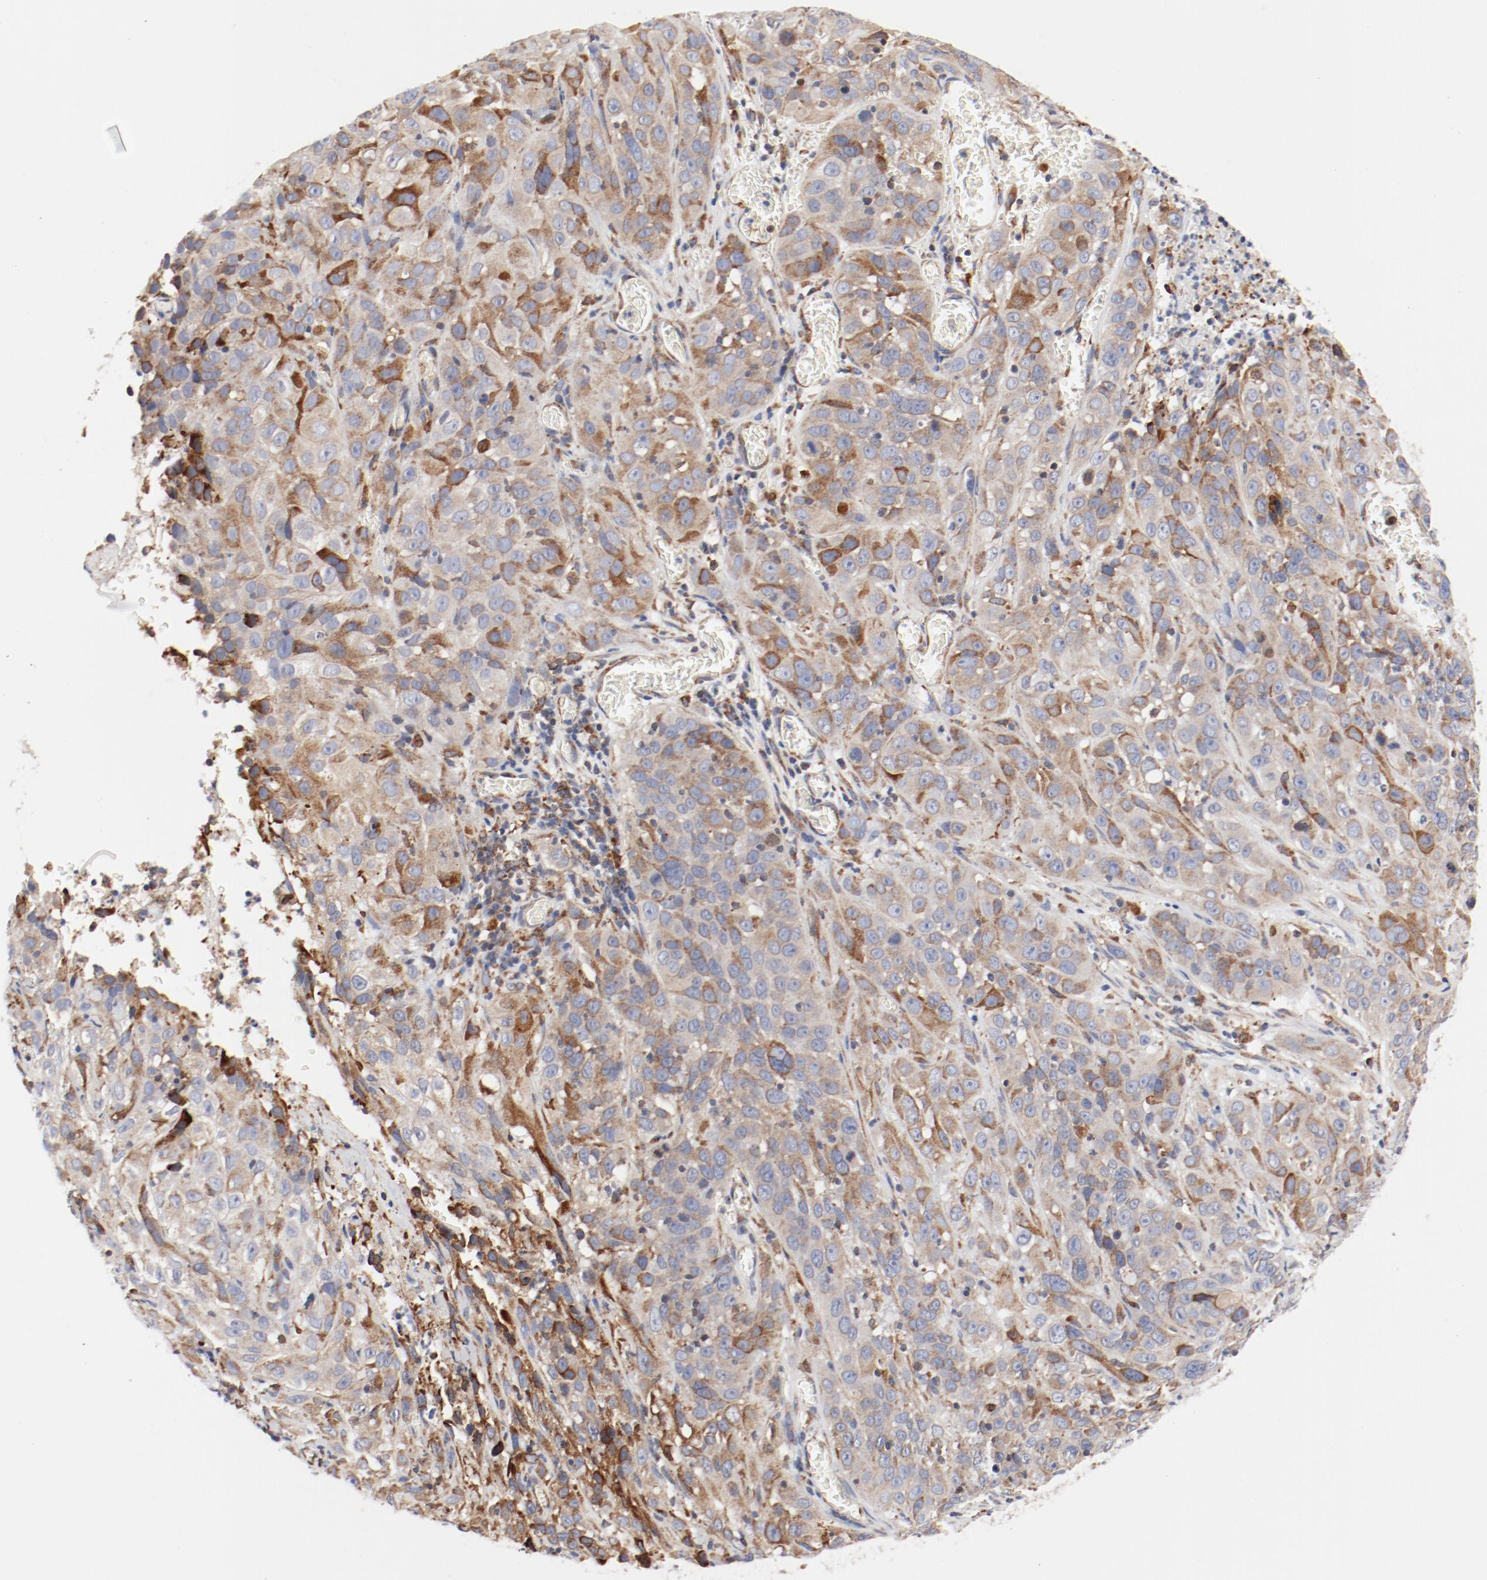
{"staining": {"intensity": "moderate", "quantity": ">75%", "location": "cytoplasmic/membranous"}, "tissue": "cervical cancer", "cell_type": "Tumor cells", "image_type": "cancer", "snomed": [{"axis": "morphology", "description": "Squamous cell carcinoma, NOS"}, {"axis": "topography", "description": "Cervix"}], "caption": "Tumor cells reveal medium levels of moderate cytoplasmic/membranous positivity in about >75% of cells in human cervical cancer. Nuclei are stained in blue.", "gene": "PDPK1", "patient": {"sex": "female", "age": 32}}